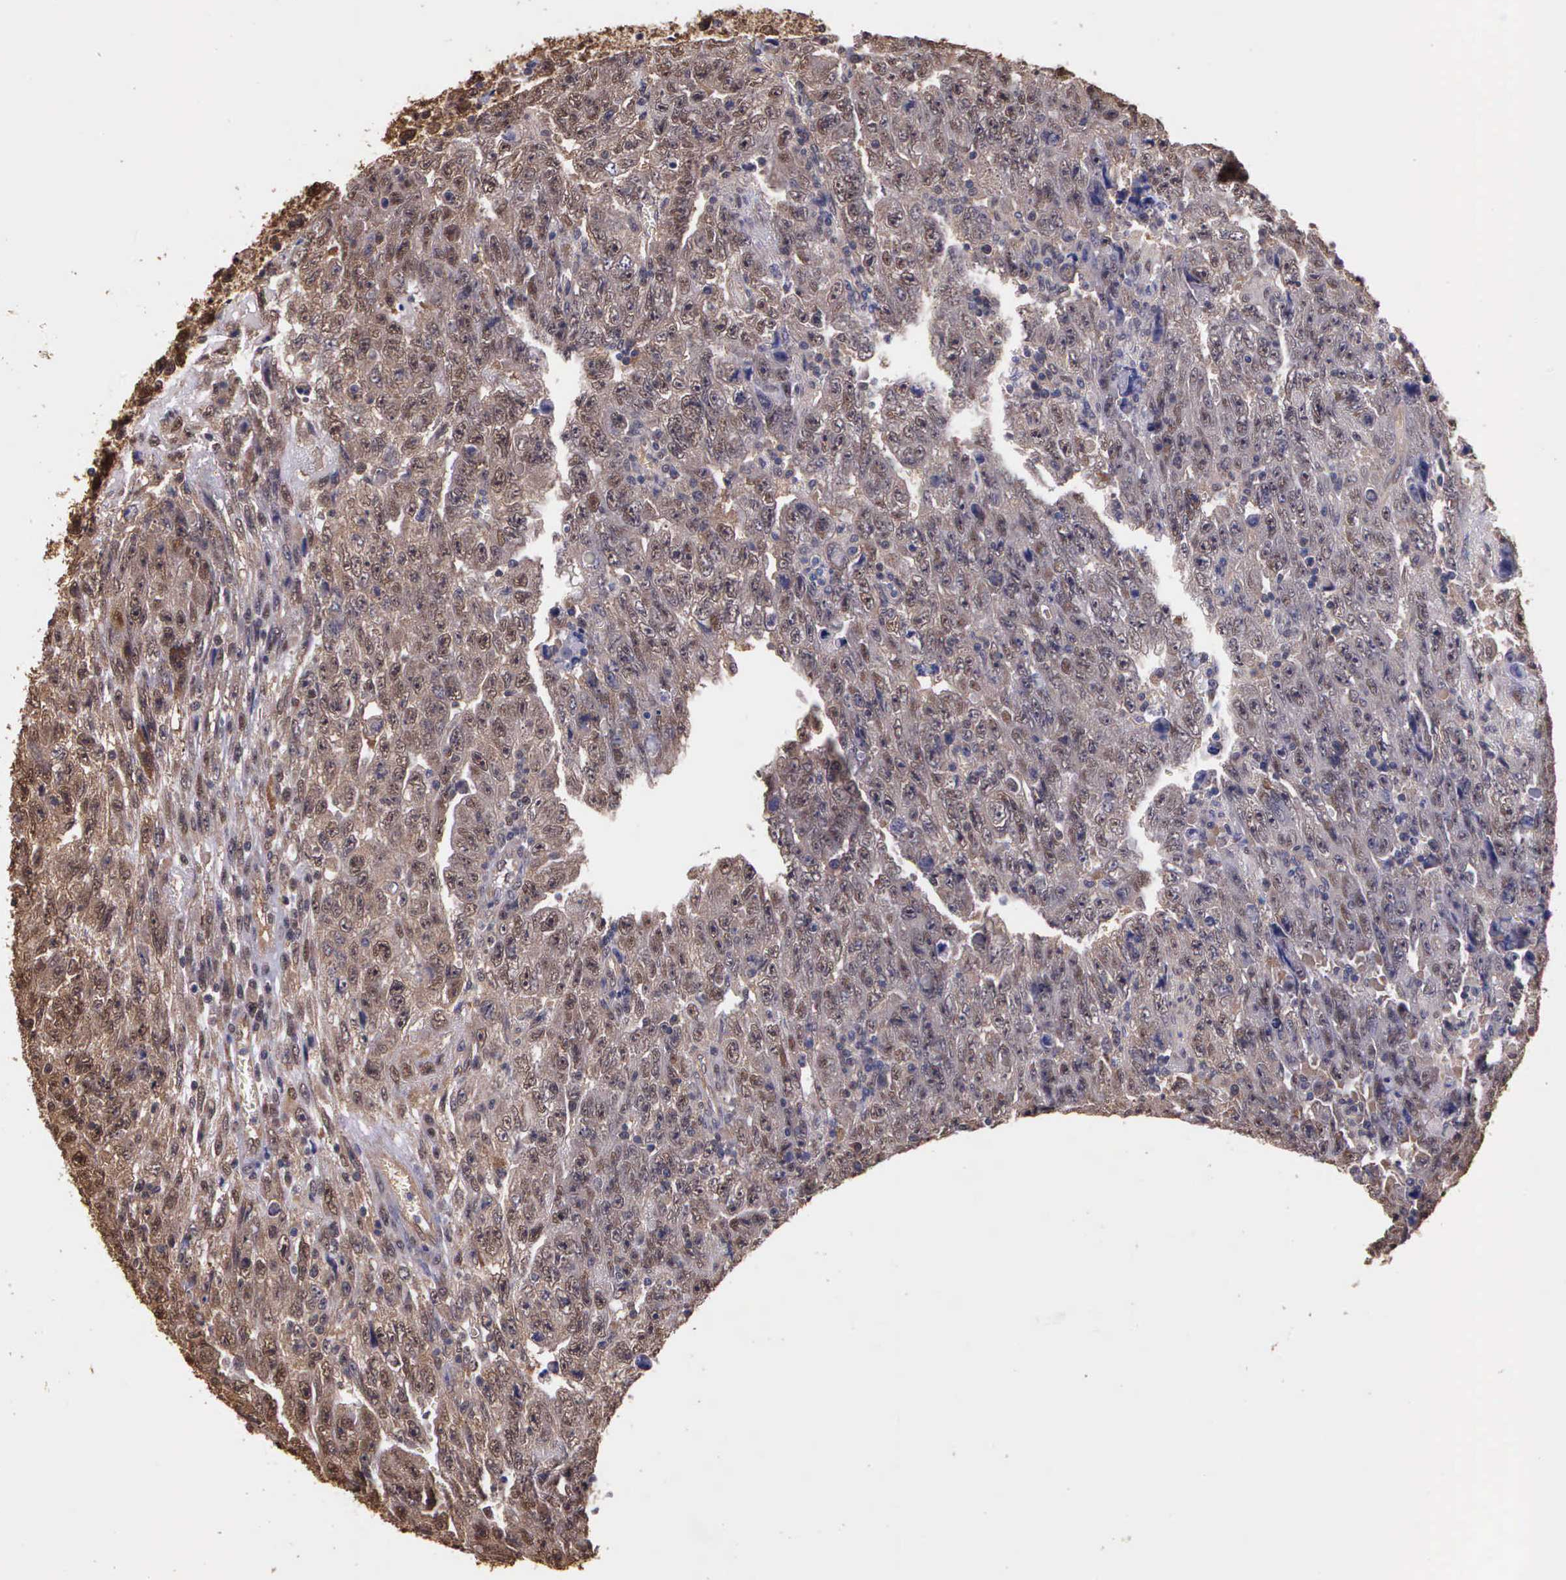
{"staining": {"intensity": "strong", "quantity": ">75%", "location": "cytoplasmic/membranous,nuclear"}, "tissue": "testis cancer", "cell_type": "Tumor cells", "image_type": "cancer", "snomed": [{"axis": "morphology", "description": "Carcinoma, Embryonal, NOS"}, {"axis": "topography", "description": "Testis"}], "caption": "Protein positivity by immunohistochemistry (IHC) demonstrates strong cytoplasmic/membranous and nuclear staining in about >75% of tumor cells in embryonal carcinoma (testis).", "gene": "PSMC1", "patient": {"sex": "male", "age": 28}}